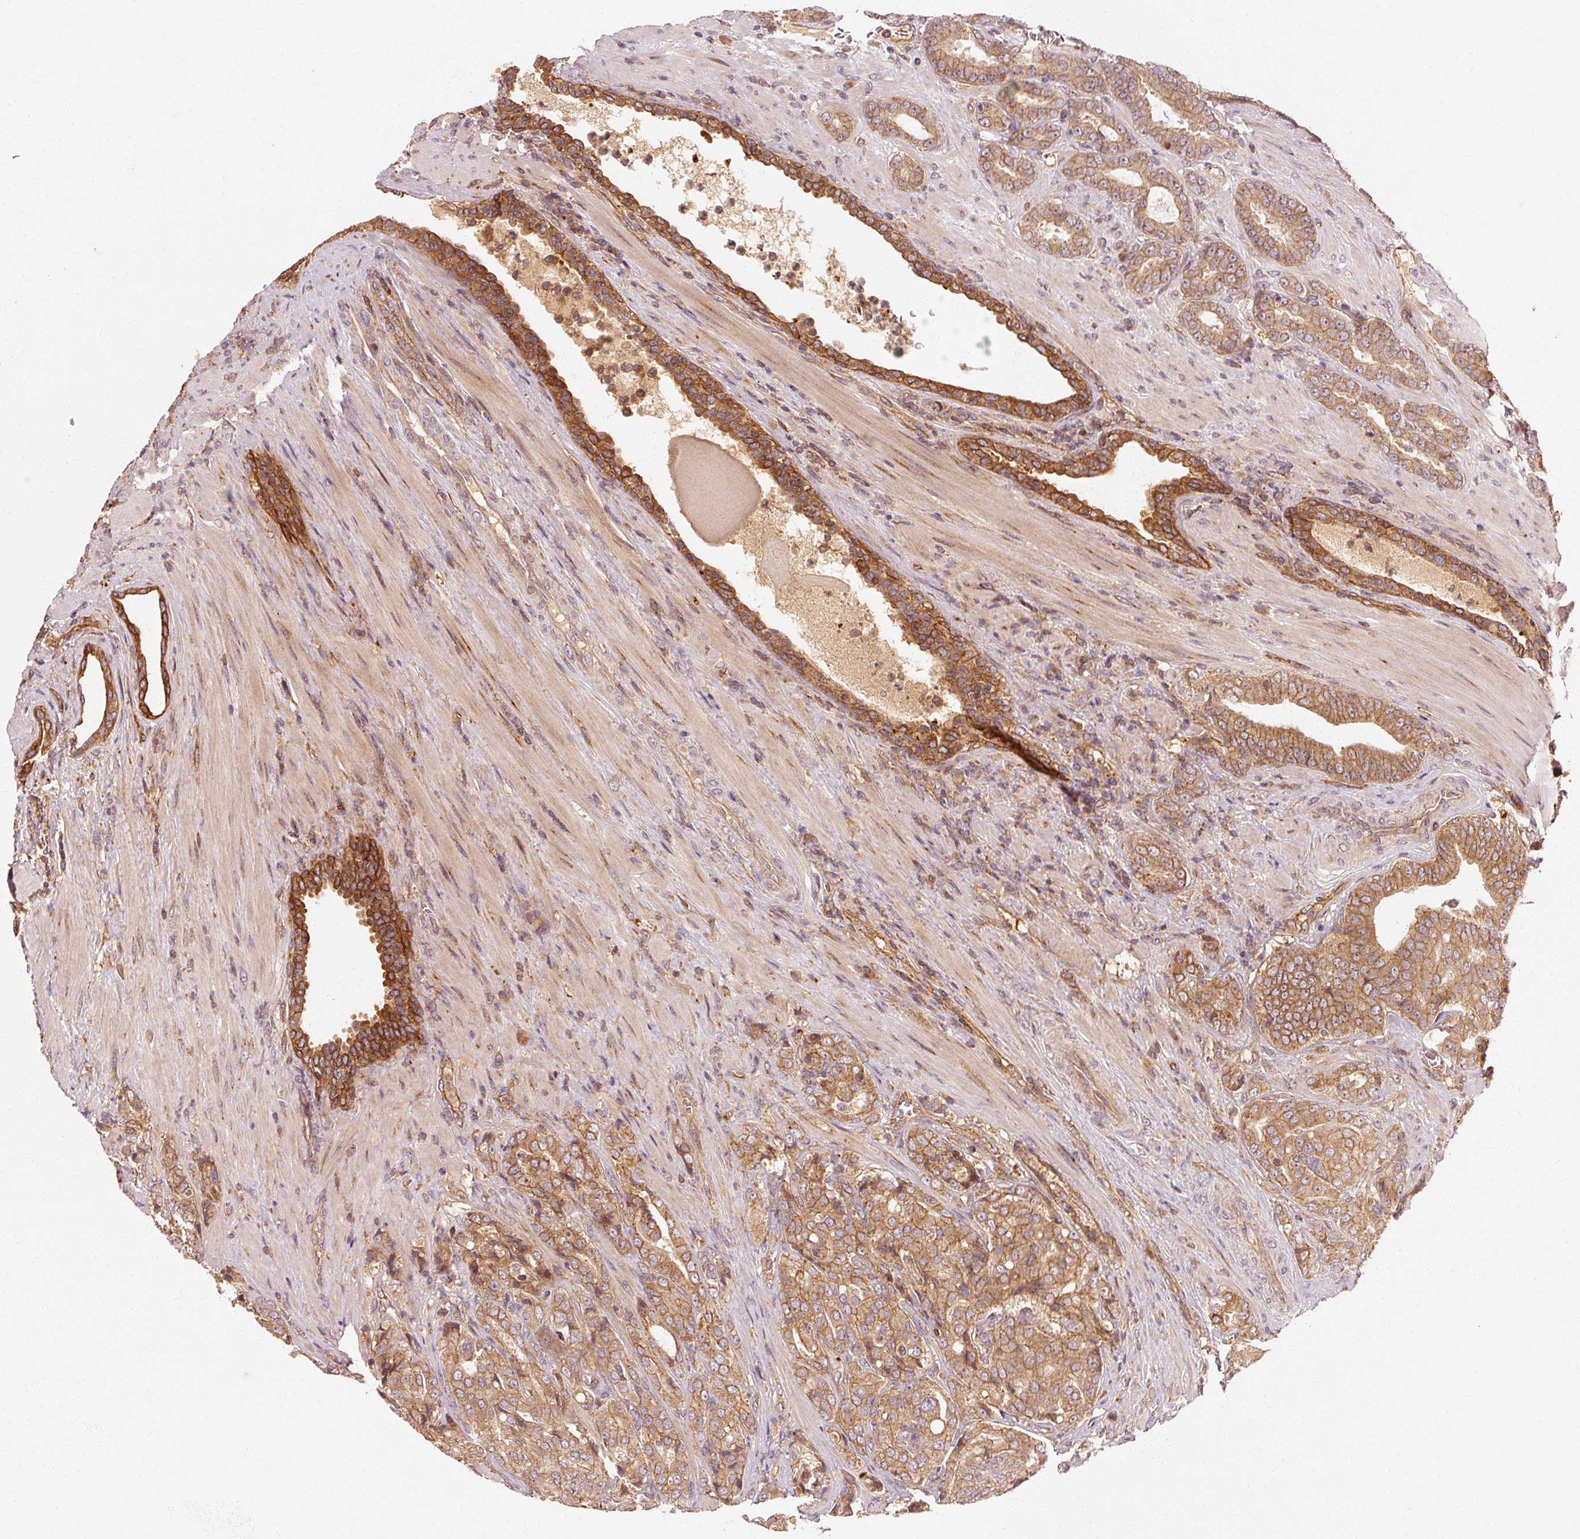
{"staining": {"intensity": "moderate", "quantity": ">75%", "location": "cytoplasmic/membranous"}, "tissue": "prostate cancer", "cell_type": "Tumor cells", "image_type": "cancer", "snomed": [{"axis": "morphology", "description": "Adenocarcinoma, High grade"}, {"axis": "topography", "description": "Prostate"}], "caption": "A histopathology image showing moderate cytoplasmic/membranous expression in approximately >75% of tumor cells in prostate cancer (adenocarcinoma (high-grade)), as visualized by brown immunohistochemical staining.", "gene": "CTNNA1", "patient": {"sex": "male", "age": 68}}